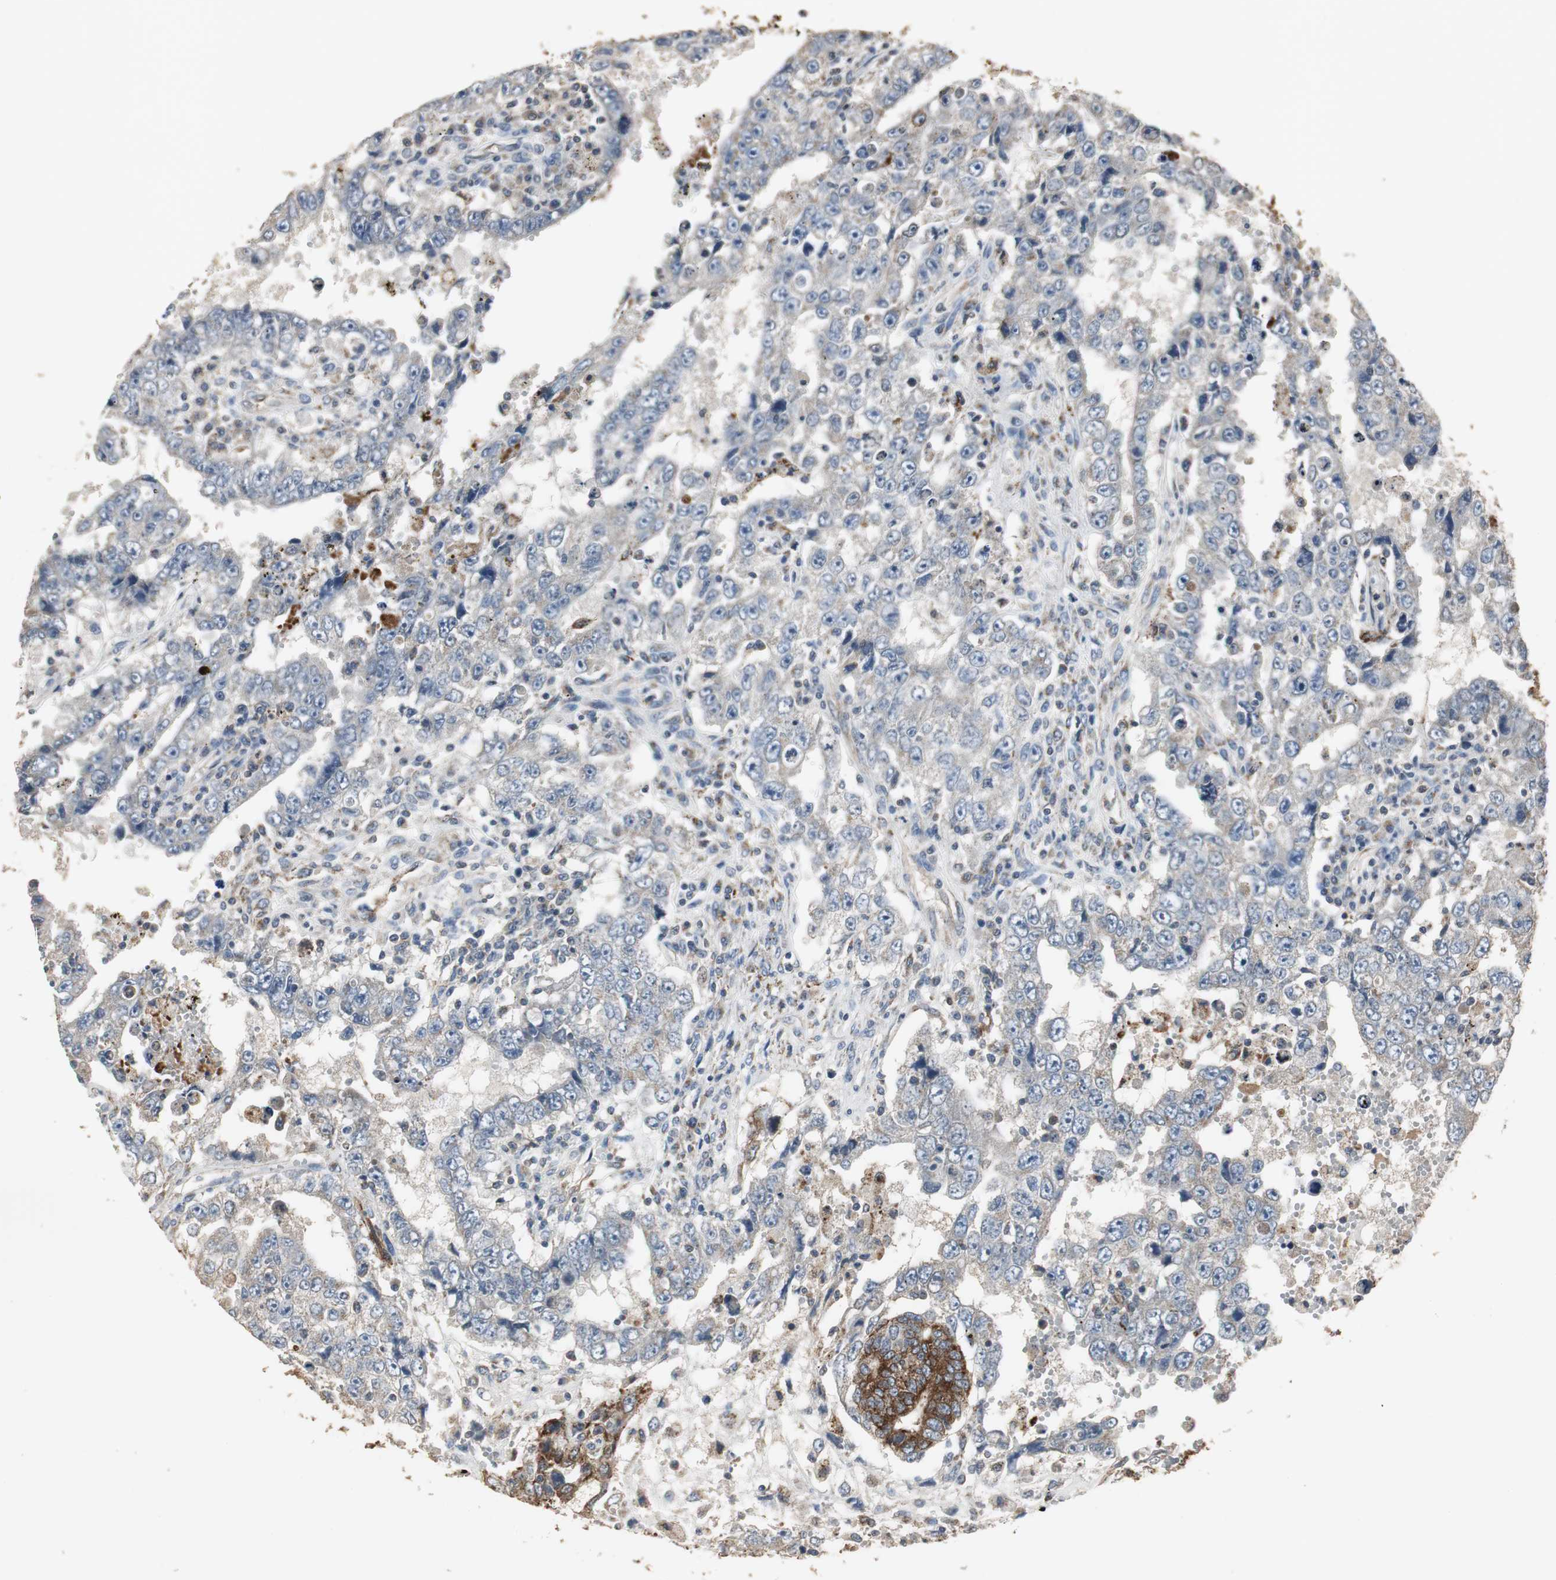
{"staining": {"intensity": "weak", "quantity": ">75%", "location": "cytoplasmic/membranous"}, "tissue": "testis cancer", "cell_type": "Tumor cells", "image_type": "cancer", "snomed": [{"axis": "morphology", "description": "Carcinoma, Embryonal, NOS"}, {"axis": "topography", "description": "Testis"}], "caption": "Immunohistochemical staining of human testis cancer reveals weak cytoplasmic/membranous protein expression in about >75% of tumor cells.", "gene": "JTB", "patient": {"sex": "male", "age": 26}}